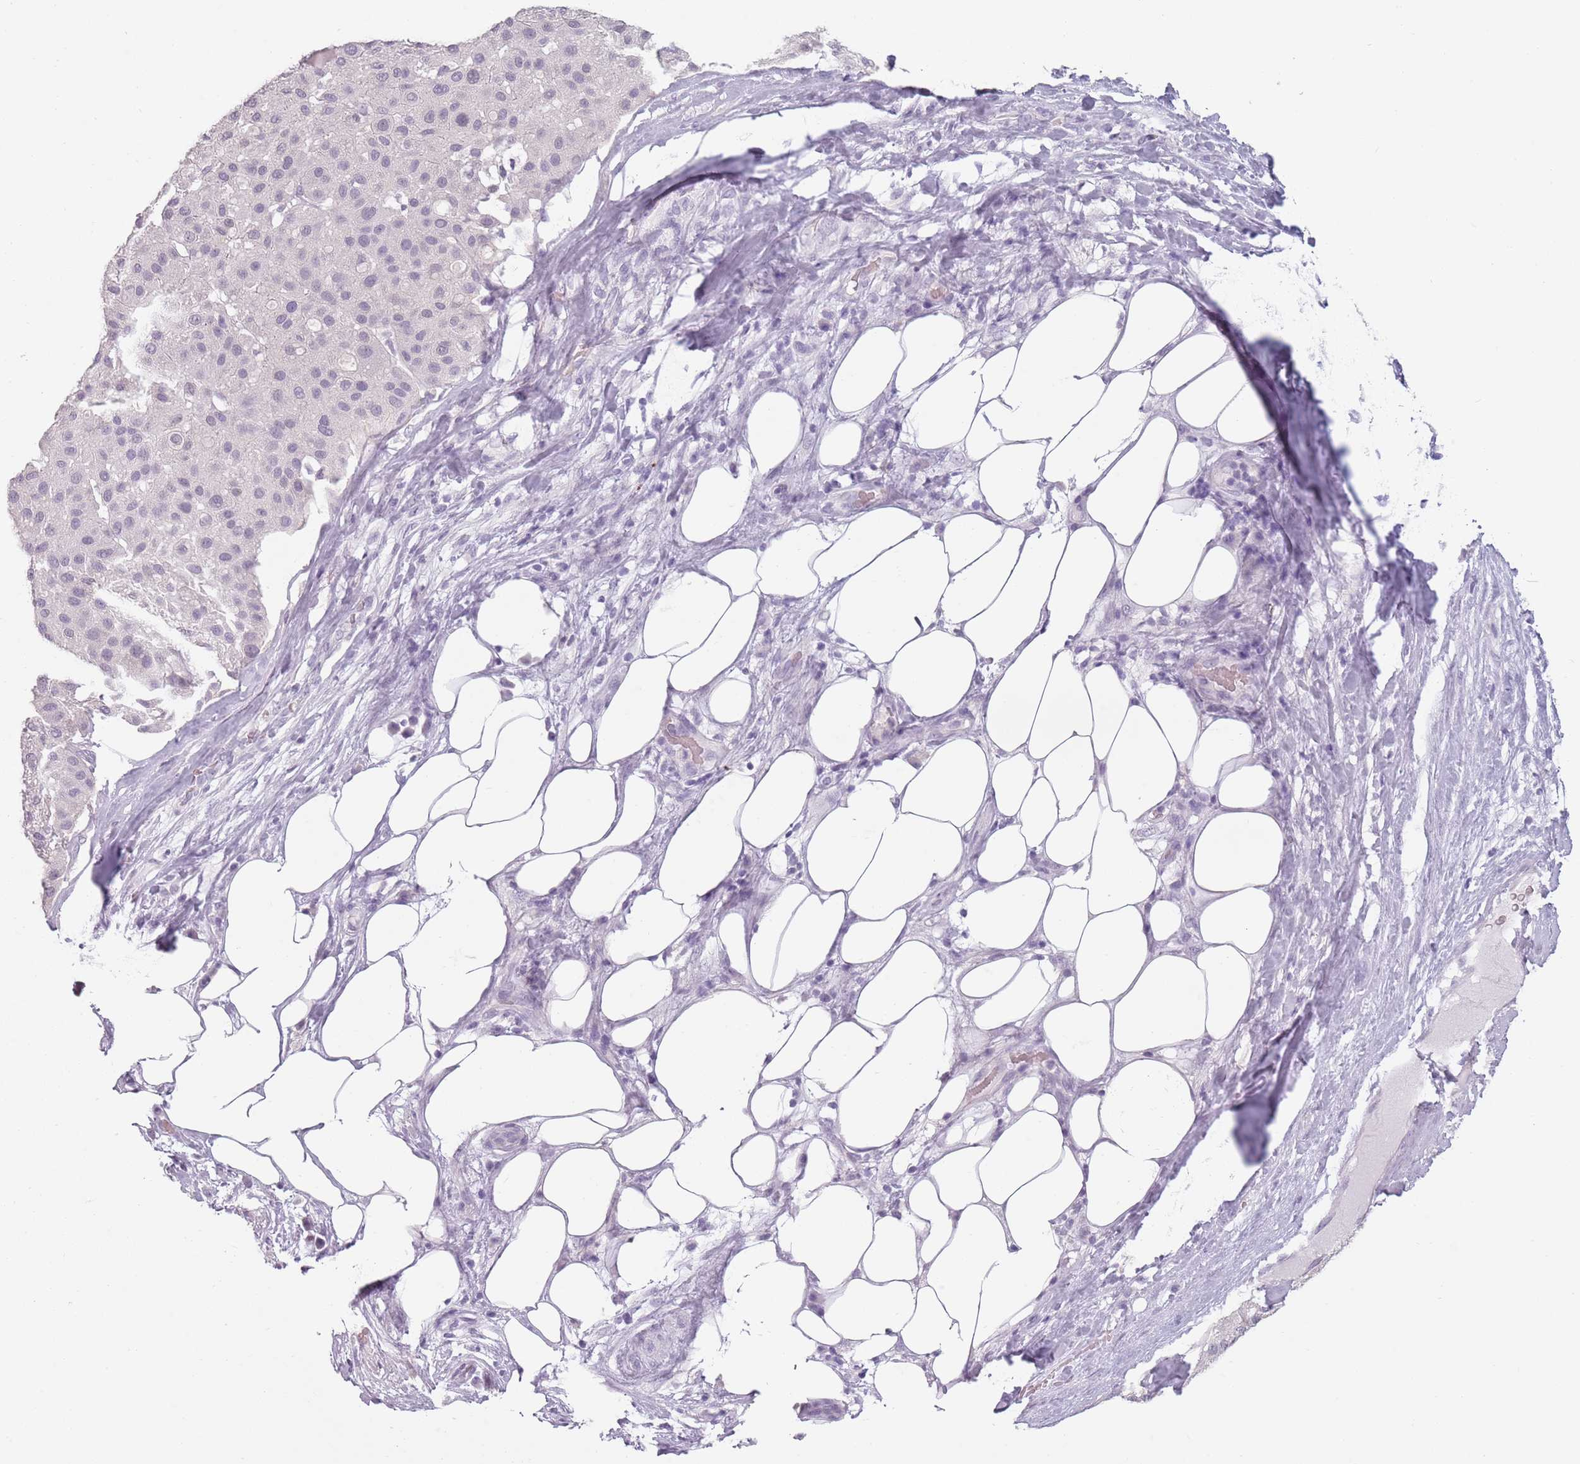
{"staining": {"intensity": "negative", "quantity": "none", "location": "none"}, "tissue": "melanoma", "cell_type": "Tumor cells", "image_type": "cancer", "snomed": [{"axis": "morphology", "description": "Malignant melanoma, Metastatic site"}, {"axis": "topography", "description": "Smooth muscle"}], "caption": "Malignant melanoma (metastatic site) stained for a protein using immunohistochemistry (IHC) reveals no expression tumor cells.", "gene": "PIEZO1", "patient": {"sex": "male", "age": 41}}